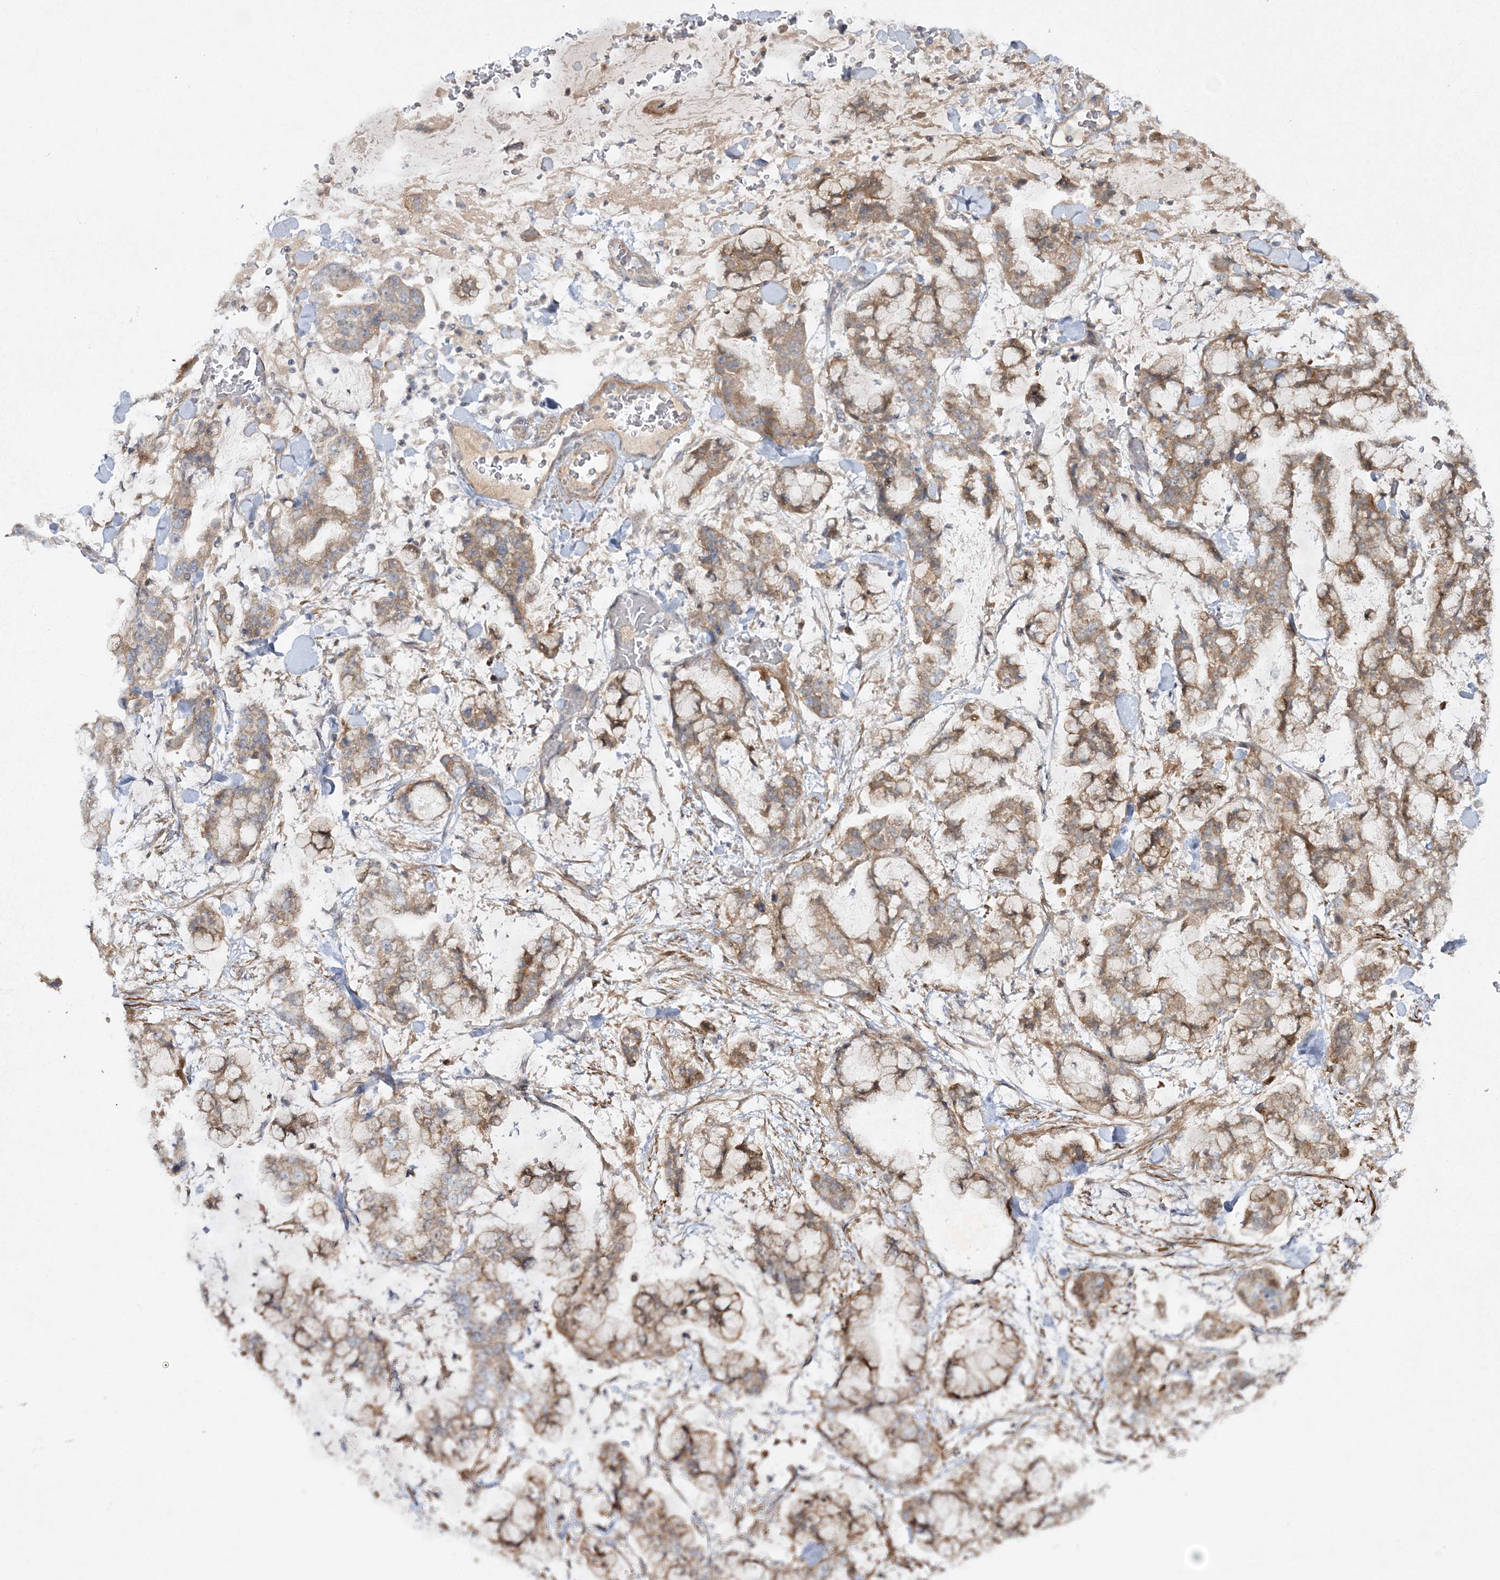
{"staining": {"intensity": "moderate", "quantity": ">75%", "location": "cytoplasmic/membranous"}, "tissue": "stomach cancer", "cell_type": "Tumor cells", "image_type": "cancer", "snomed": [{"axis": "morphology", "description": "Normal tissue, NOS"}, {"axis": "morphology", "description": "Adenocarcinoma, NOS"}, {"axis": "topography", "description": "Stomach, upper"}, {"axis": "topography", "description": "Stomach"}], "caption": "A micrograph of stomach adenocarcinoma stained for a protein shows moderate cytoplasmic/membranous brown staining in tumor cells.", "gene": "MOCS2", "patient": {"sex": "male", "age": 76}}